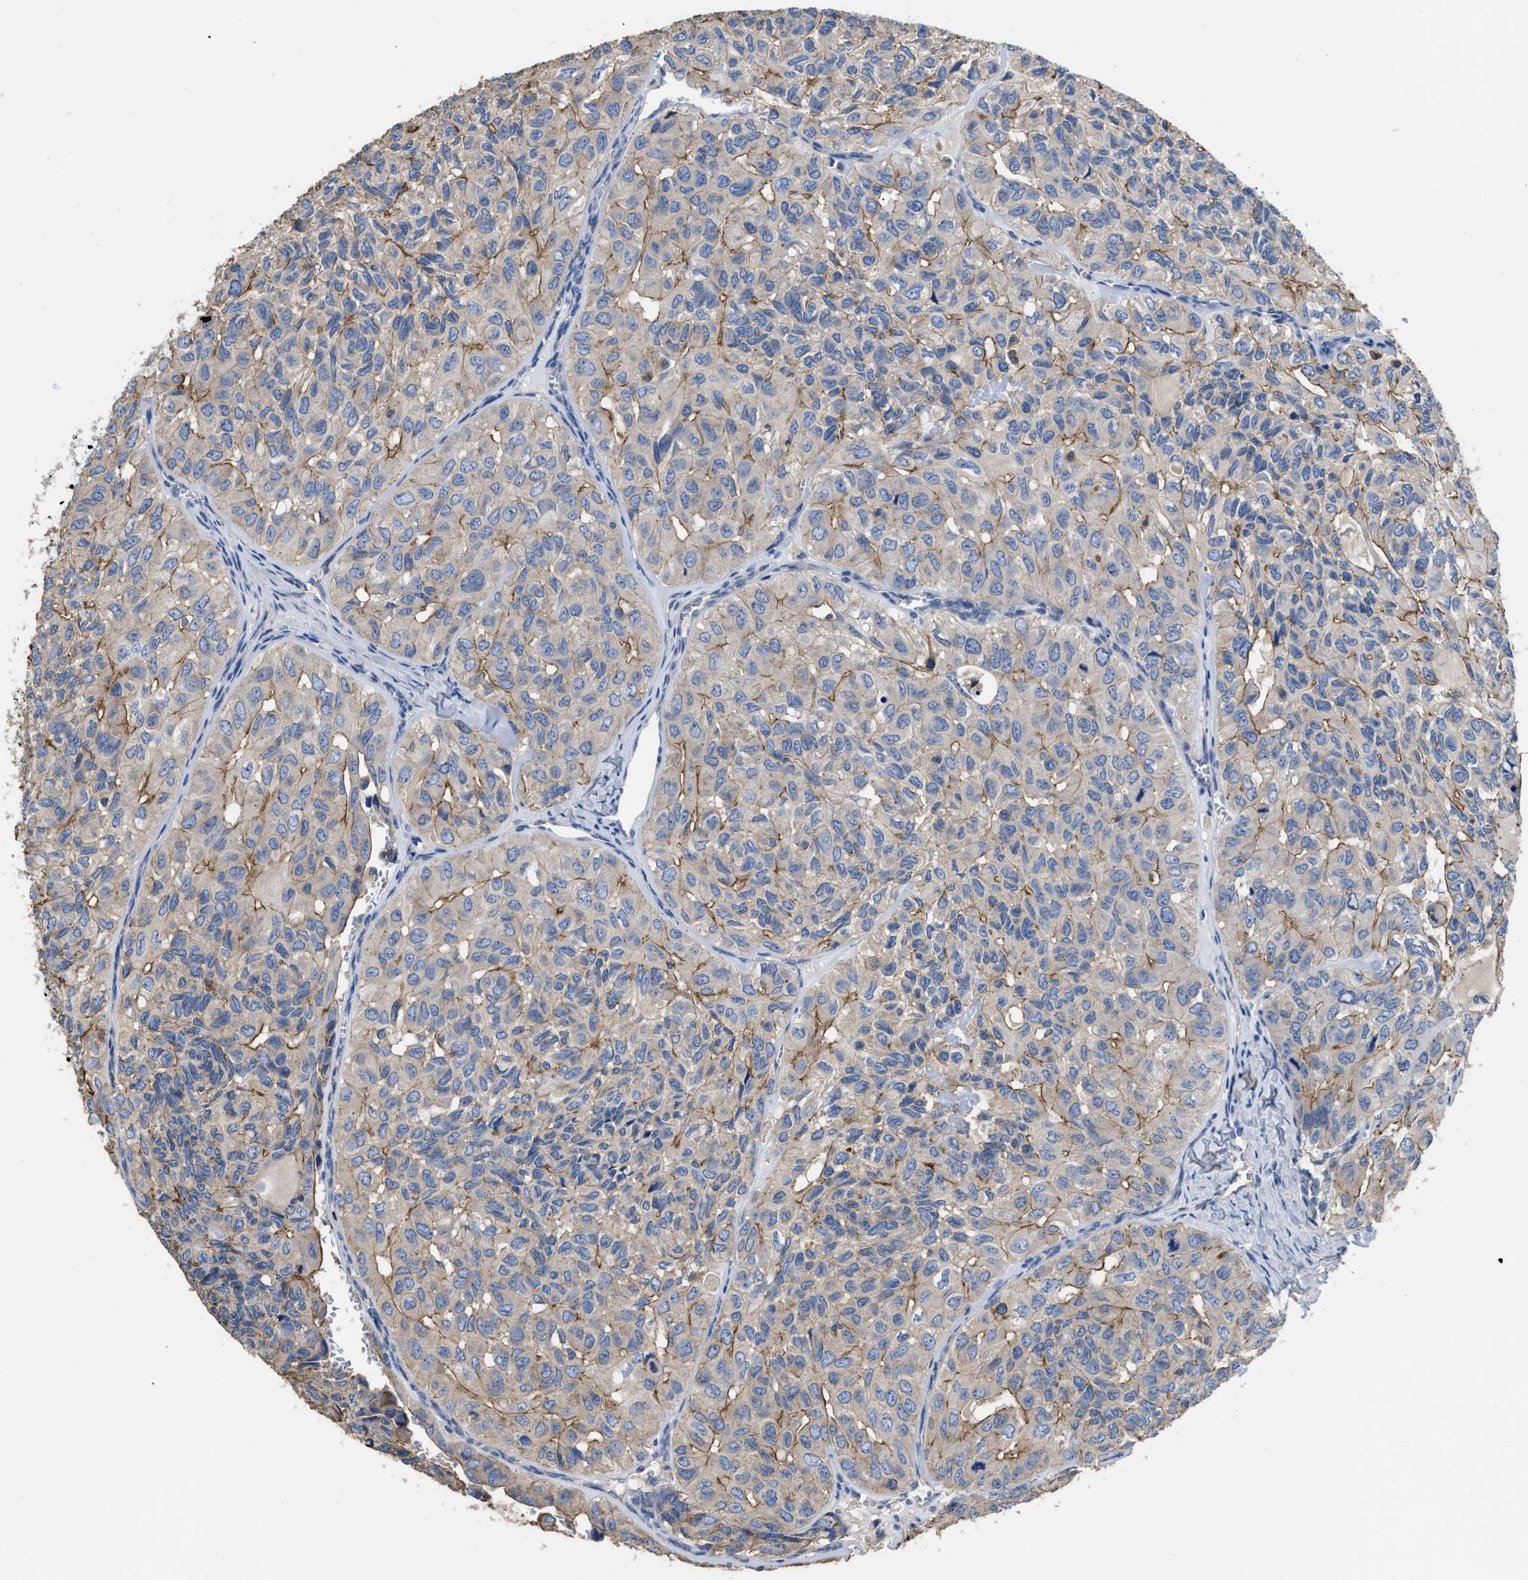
{"staining": {"intensity": "weak", "quantity": ">75%", "location": "cytoplasmic/membranous"}, "tissue": "head and neck cancer", "cell_type": "Tumor cells", "image_type": "cancer", "snomed": [{"axis": "morphology", "description": "Adenocarcinoma, NOS"}, {"axis": "topography", "description": "Salivary gland, NOS"}, {"axis": "topography", "description": "Head-Neck"}], "caption": "Human adenocarcinoma (head and neck) stained with a protein marker exhibits weak staining in tumor cells.", "gene": "USP4", "patient": {"sex": "female", "age": 76}}